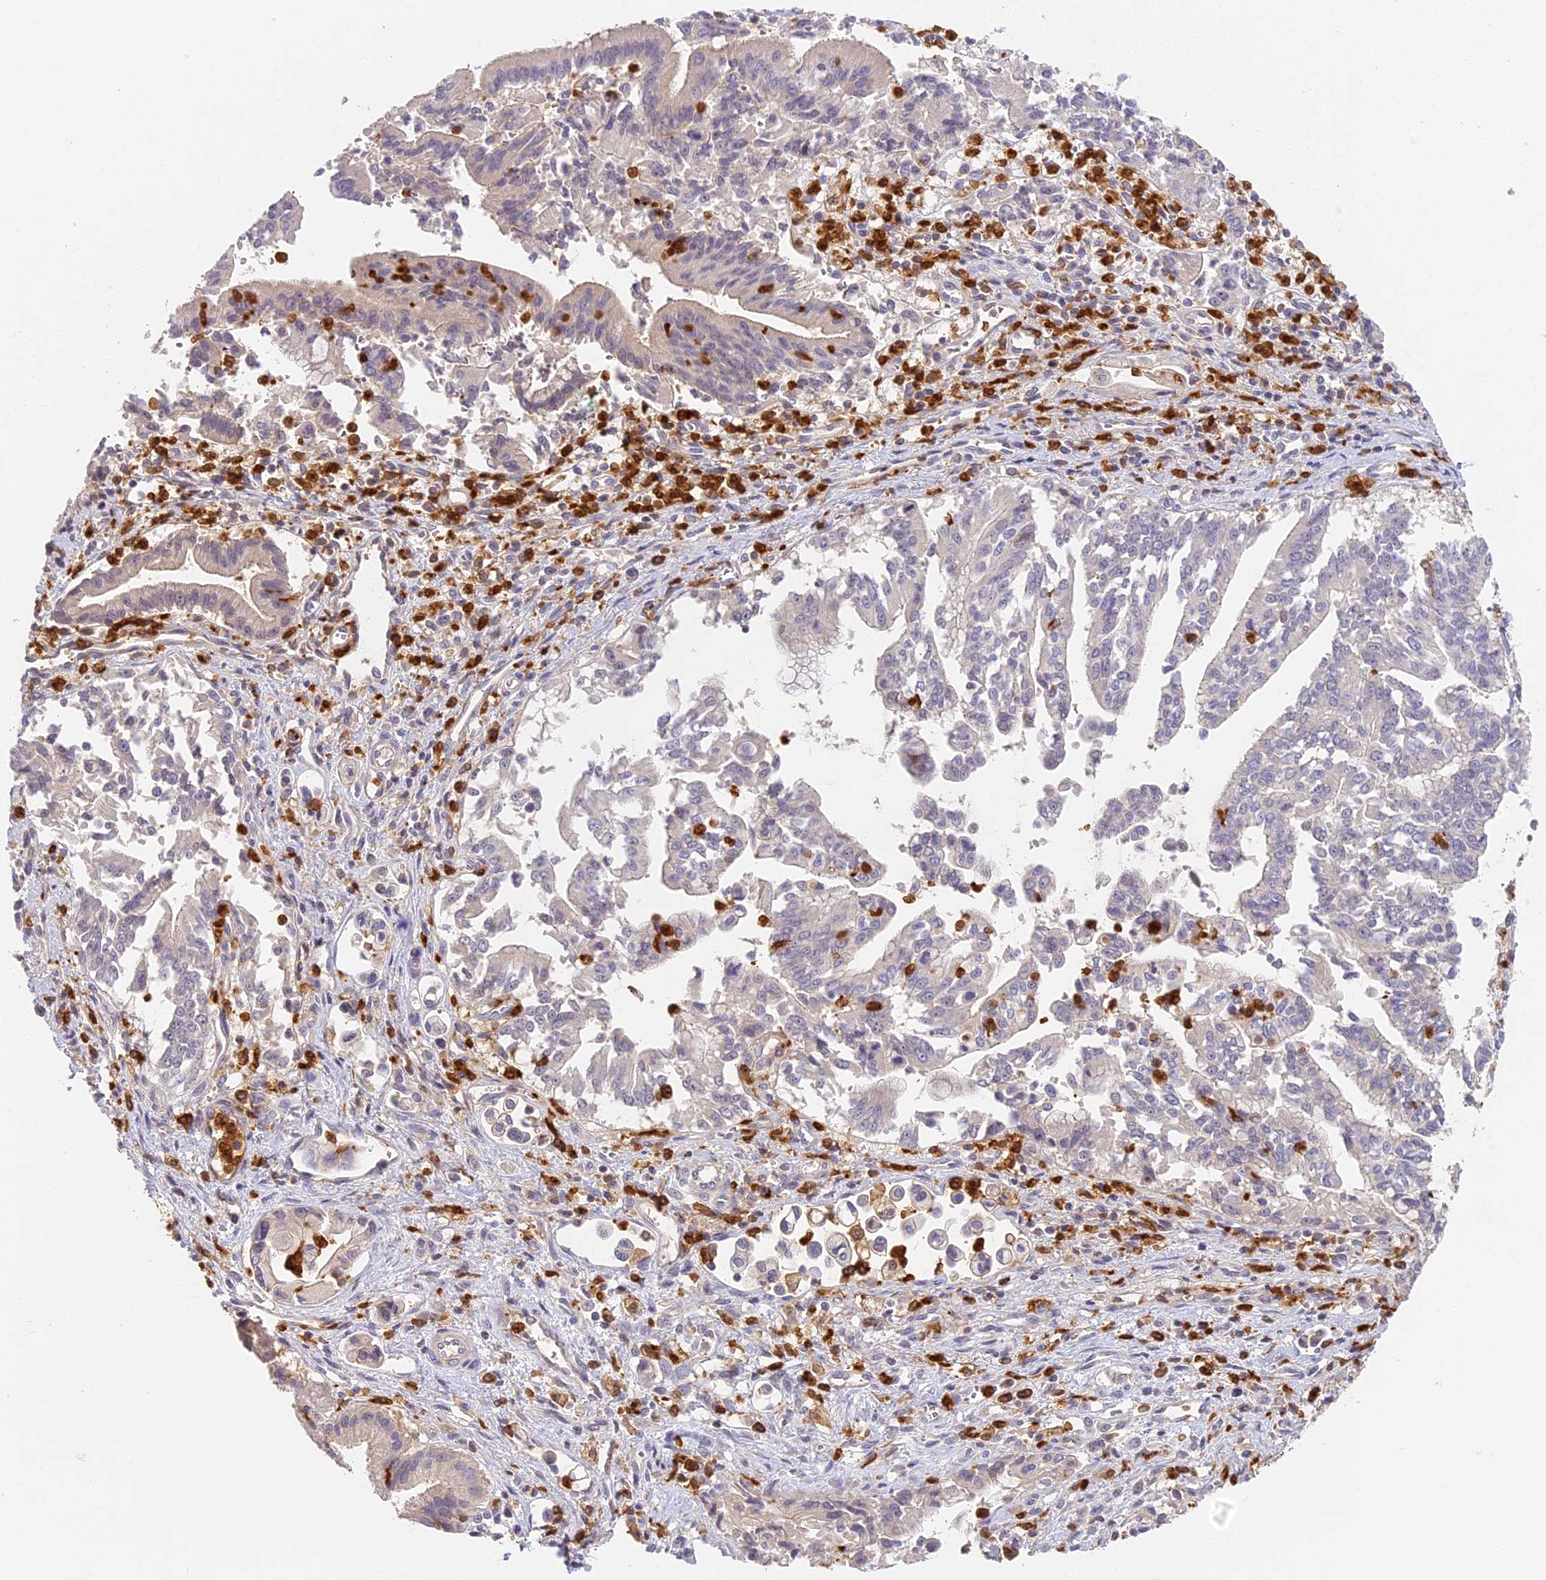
{"staining": {"intensity": "negative", "quantity": "none", "location": "none"}, "tissue": "pancreatic cancer", "cell_type": "Tumor cells", "image_type": "cancer", "snomed": [{"axis": "morphology", "description": "Adenocarcinoma, NOS"}, {"axis": "topography", "description": "Pancreas"}], "caption": "This is an IHC image of human adenocarcinoma (pancreatic). There is no positivity in tumor cells.", "gene": "NCF4", "patient": {"sex": "male", "age": 78}}